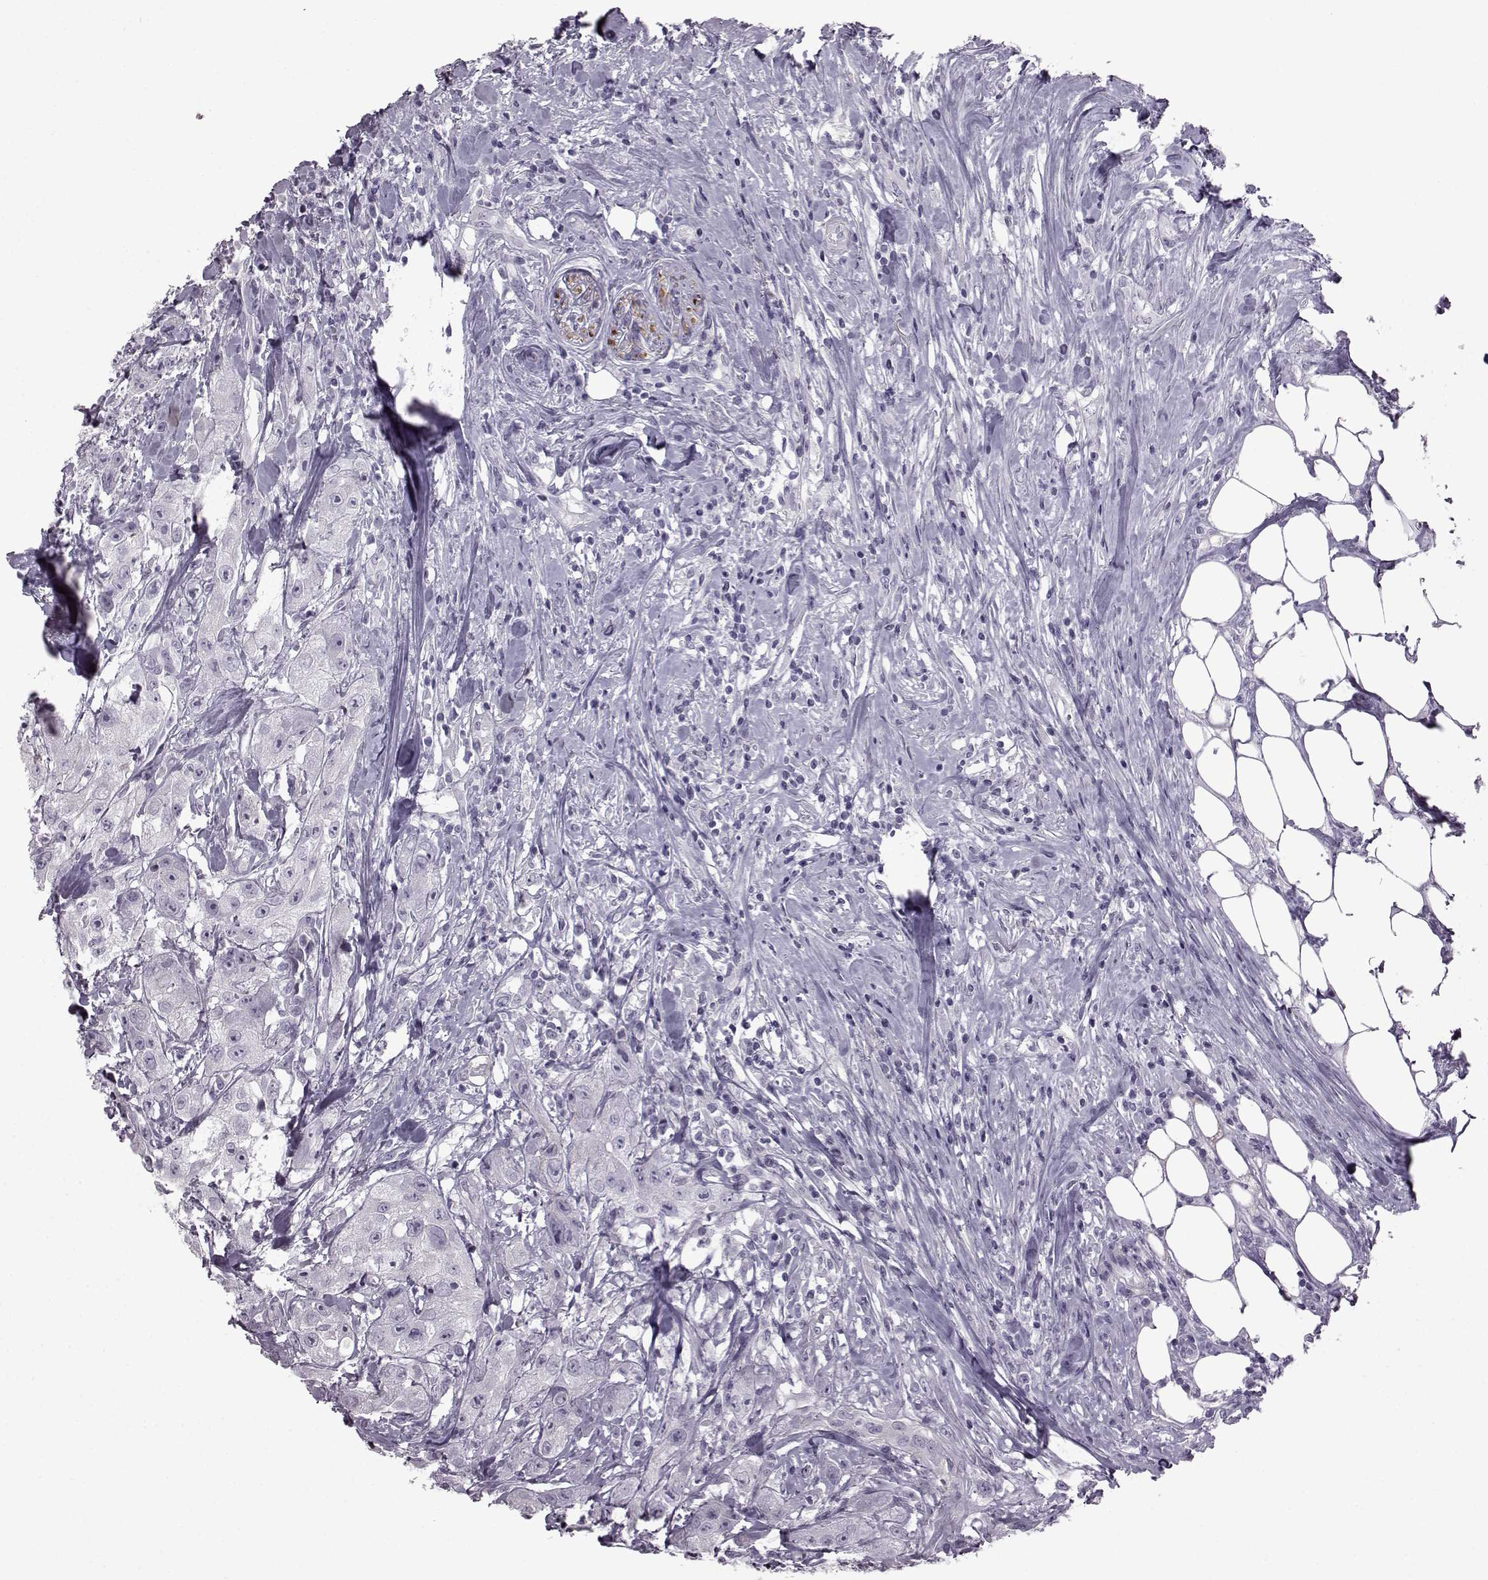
{"staining": {"intensity": "negative", "quantity": "none", "location": "none"}, "tissue": "urothelial cancer", "cell_type": "Tumor cells", "image_type": "cancer", "snomed": [{"axis": "morphology", "description": "Urothelial carcinoma, High grade"}, {"axis": "topography", "description": "Urinary bladder"}], "caption": "An immunohistochemistry (IHC) histopathology image of urothelial cancer is shown. There is no staining in tumor cells of urothelial cancer.", "gene": "SLC28A2", "patient": {"sex": "male", "age": 79}}